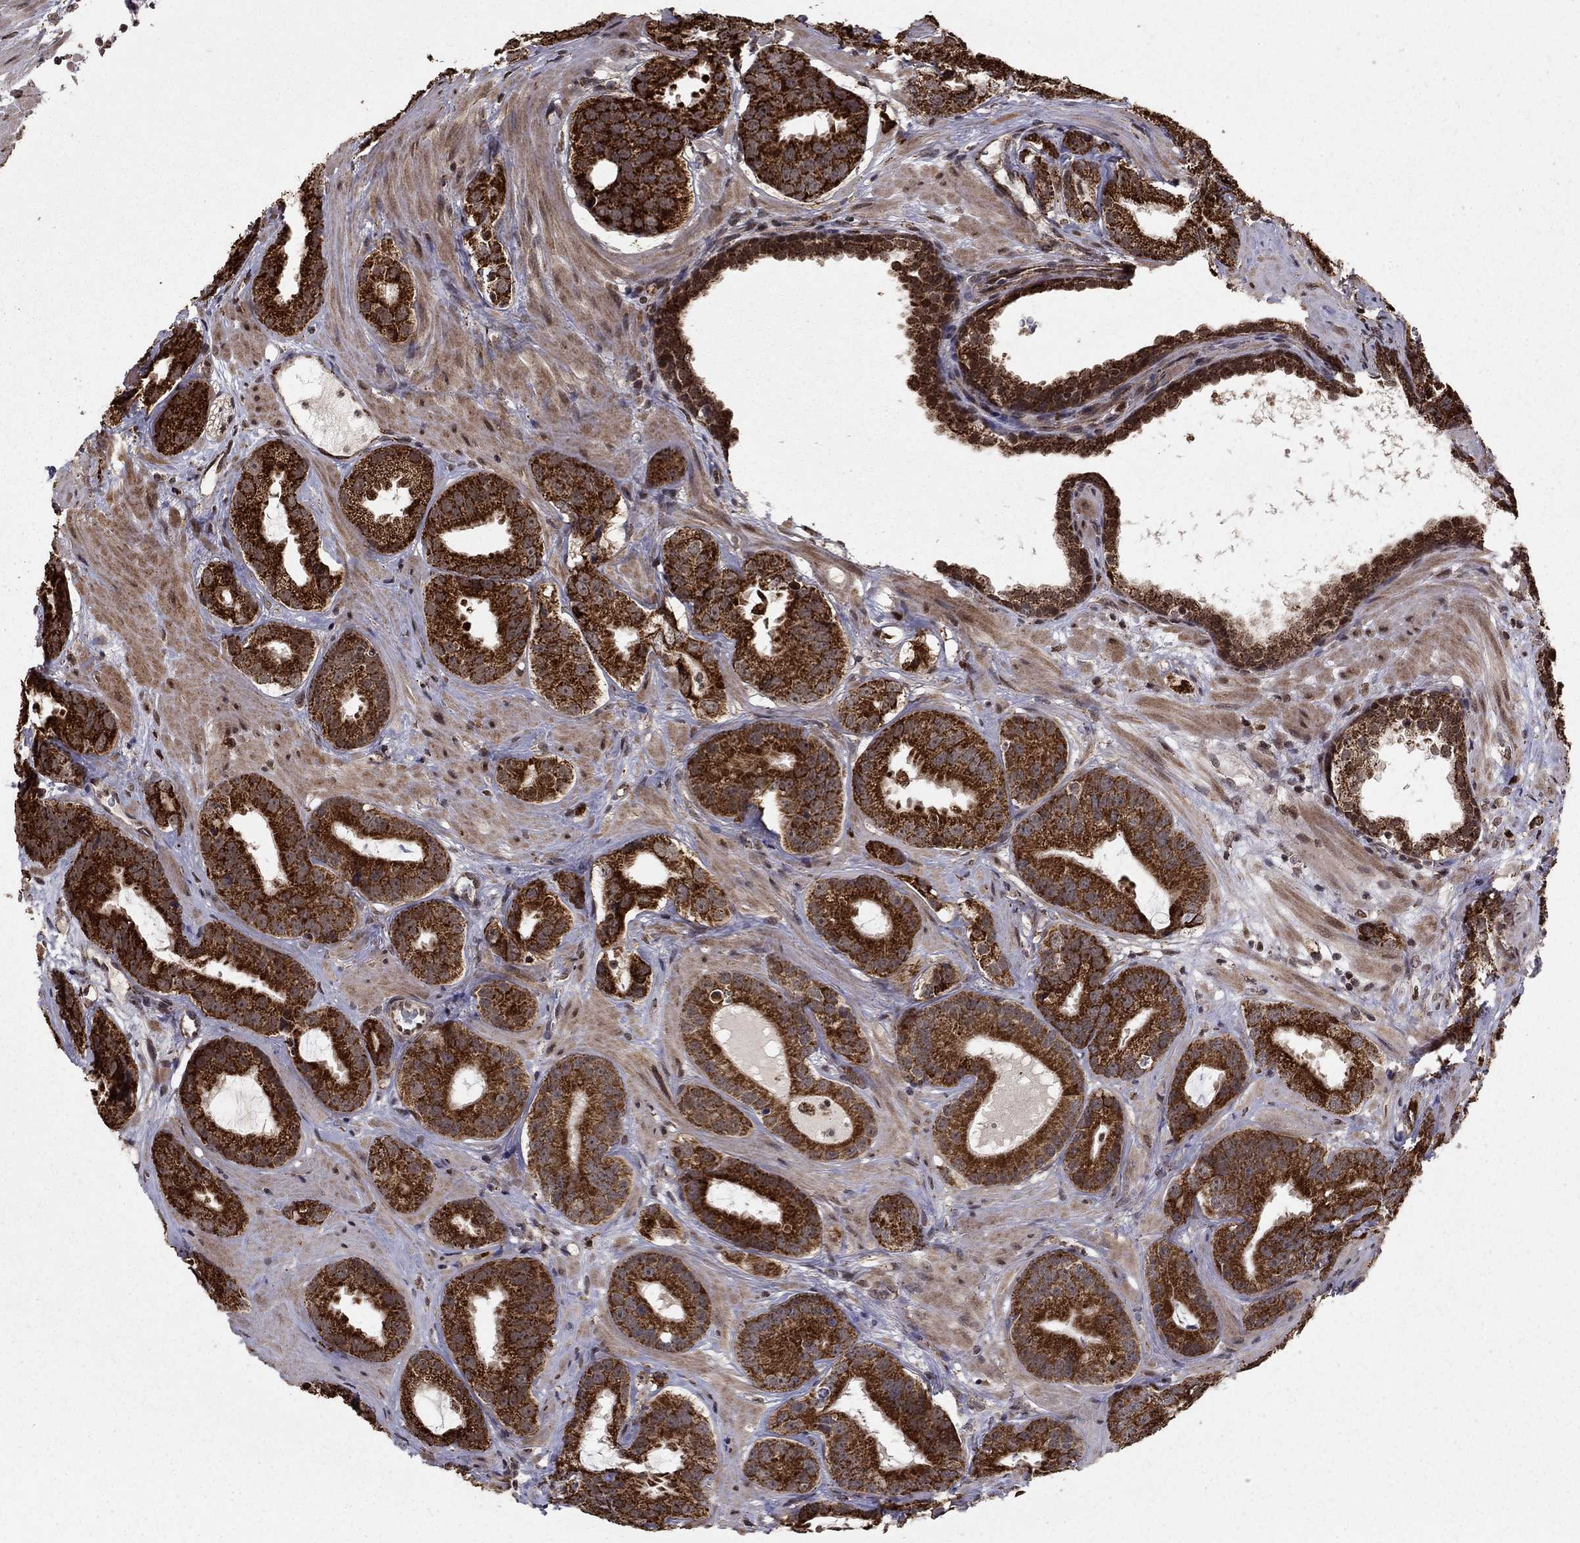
{"staining": {"intensity": "strong", "quantity": ">75%", "location": "cytoplasmic/membranous"}, "tissue": "prostate cancer", "cell_type": "Tumor cells", "image_type": "cancer", "snomed": [{"axis": "morphology", "description": "Adenocarcinoma, NOS"}, {"axis": "topography", "description": "Prostate"}], "caption": "IHC micrograph of neoplastic tissue: human prostate cancer stained using immunohistochemistry demonstrates high levels of strong protein expression localized specifically in the cytoplasmic/membranous of tumor cells, appearing as a cytoplasmic/membranous brown color.", "gene": "ACOT13", "patient": {"sex": "male", "age": 69}}